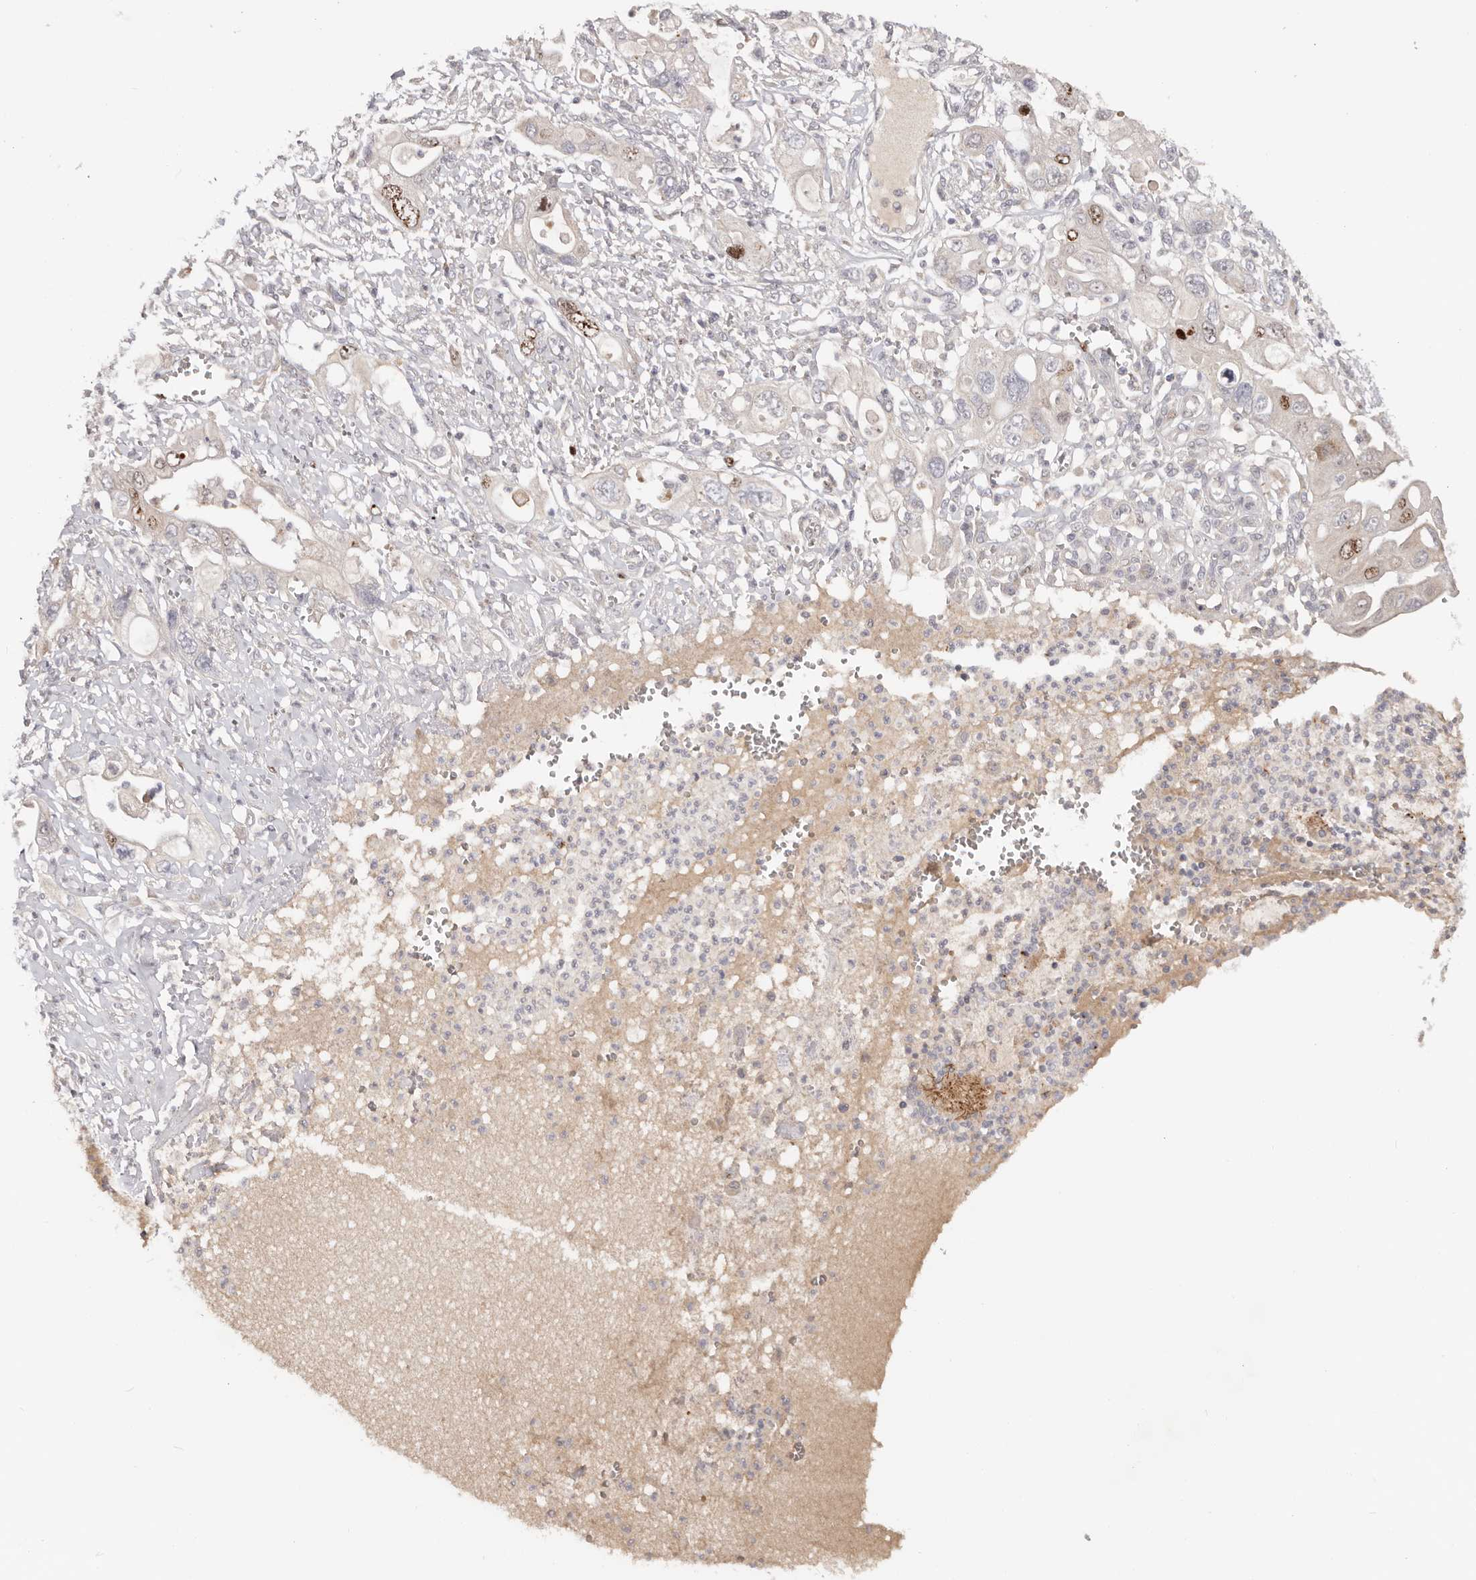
{"staining": {"intensity": "strong", "quantity": "<25%", "location": "nuclear"}, "tissue": "pancreatic cancer", "cell_type": "Tumor cells", "image_type": "cancer", "snomed": [{"axis": "morphology", "description": "Adenocarcinoma, NOS"}, {"axis": "topography", "description": "Pancreas"}], "caption": "This image reveals IHC staining of pancreatic adenocarcinoma, with medium strong nuclear staining in about <25% of tumor cells.", "gene": "CCDC190", "patient": {"sex": "male", "age": 68}}